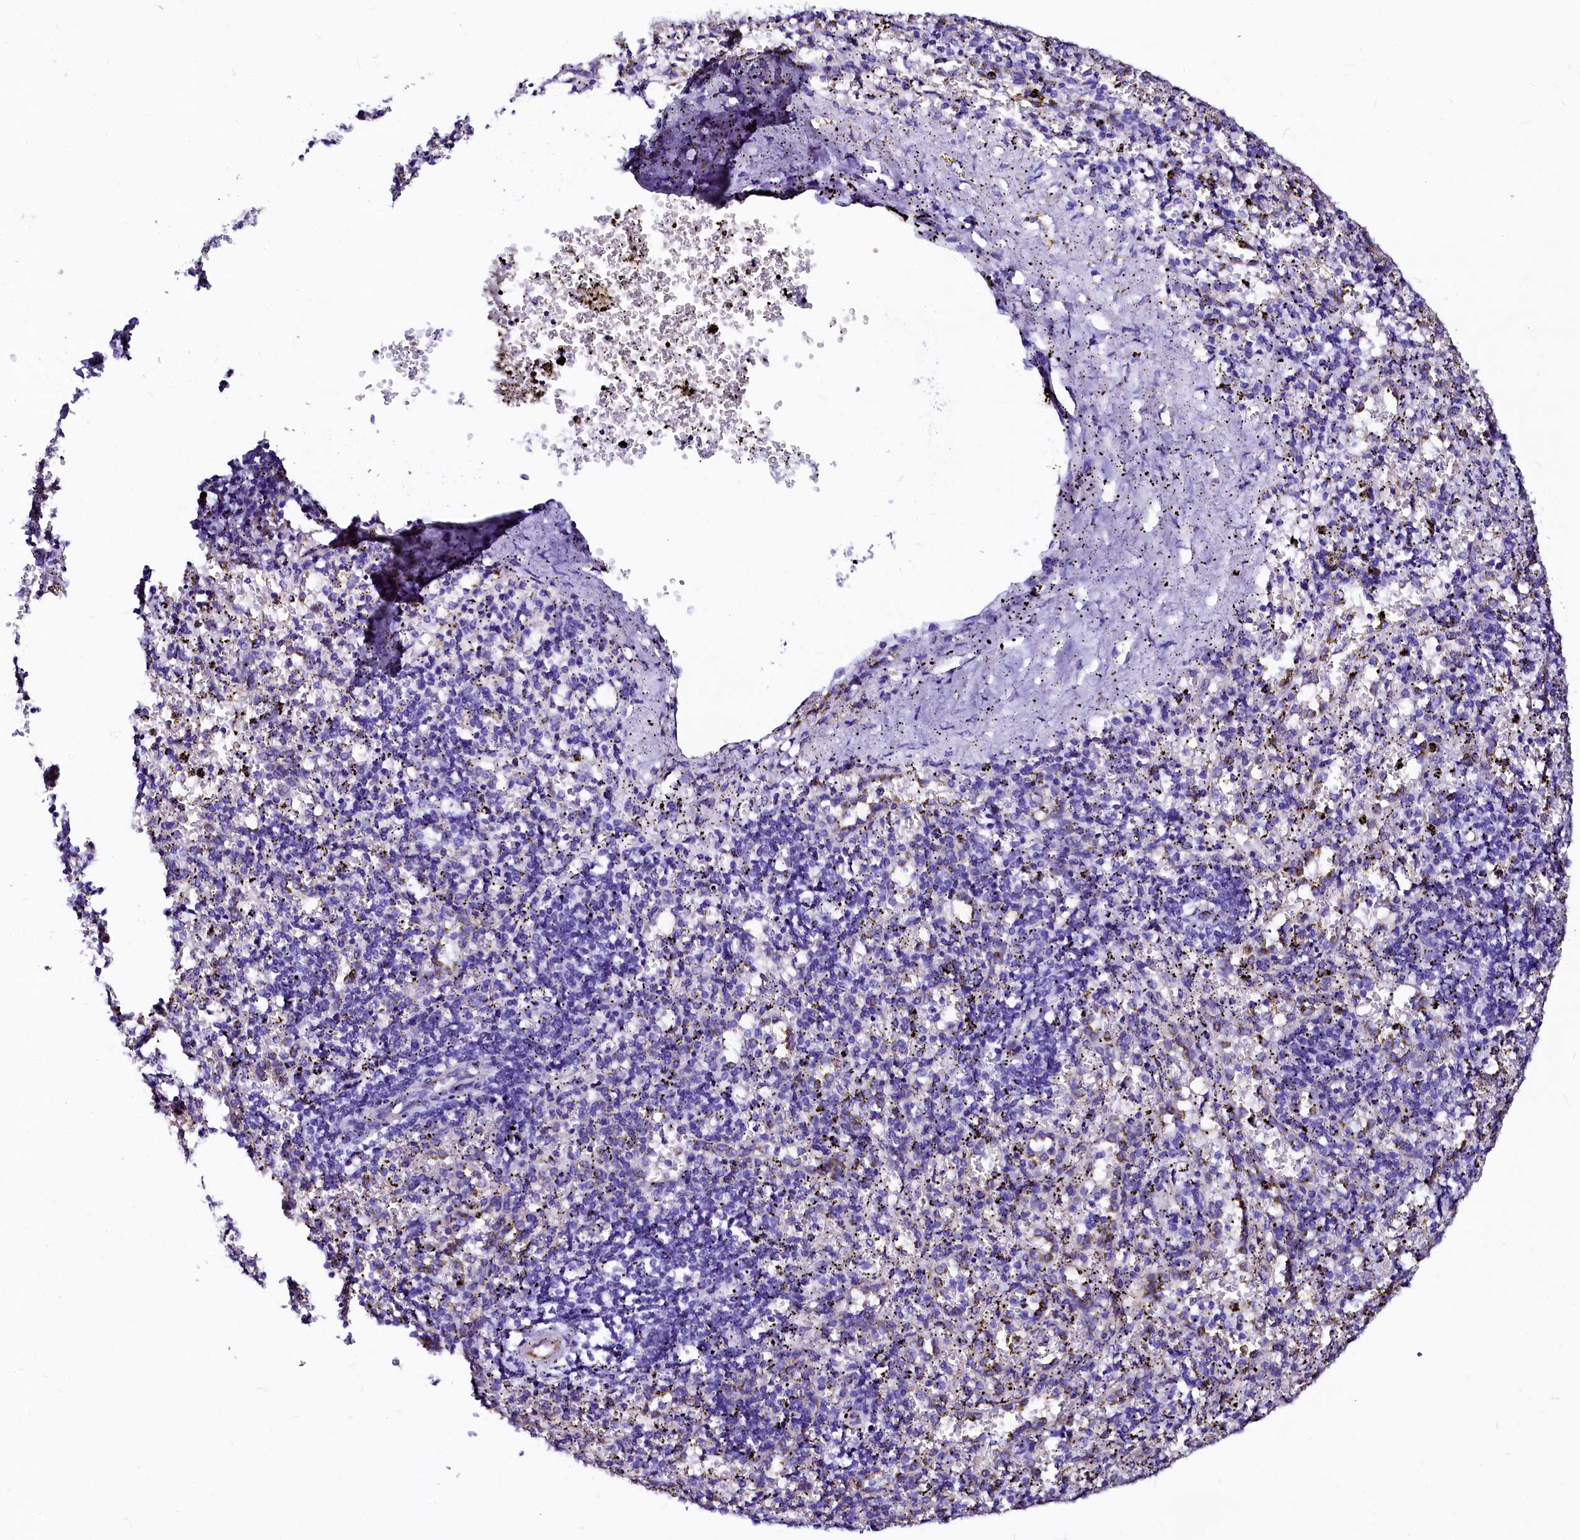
{"staining": {"intensity": "negative", "quantity": "none", "location": "none"}, "tissue": "spleen", "cell_type": "Cells in red pulp", "image_type": "normal", "snomed": [{"axis": "morphology", "description": "Normal tissue, NOS"}, {"axis": "topography", "description": "Spleen"}], "caption": "The micrograph reveals no significant staining in cells in red pulp of spleen.", "gene": "SFR1", "patient": {"sex": "male", "age": 11}}